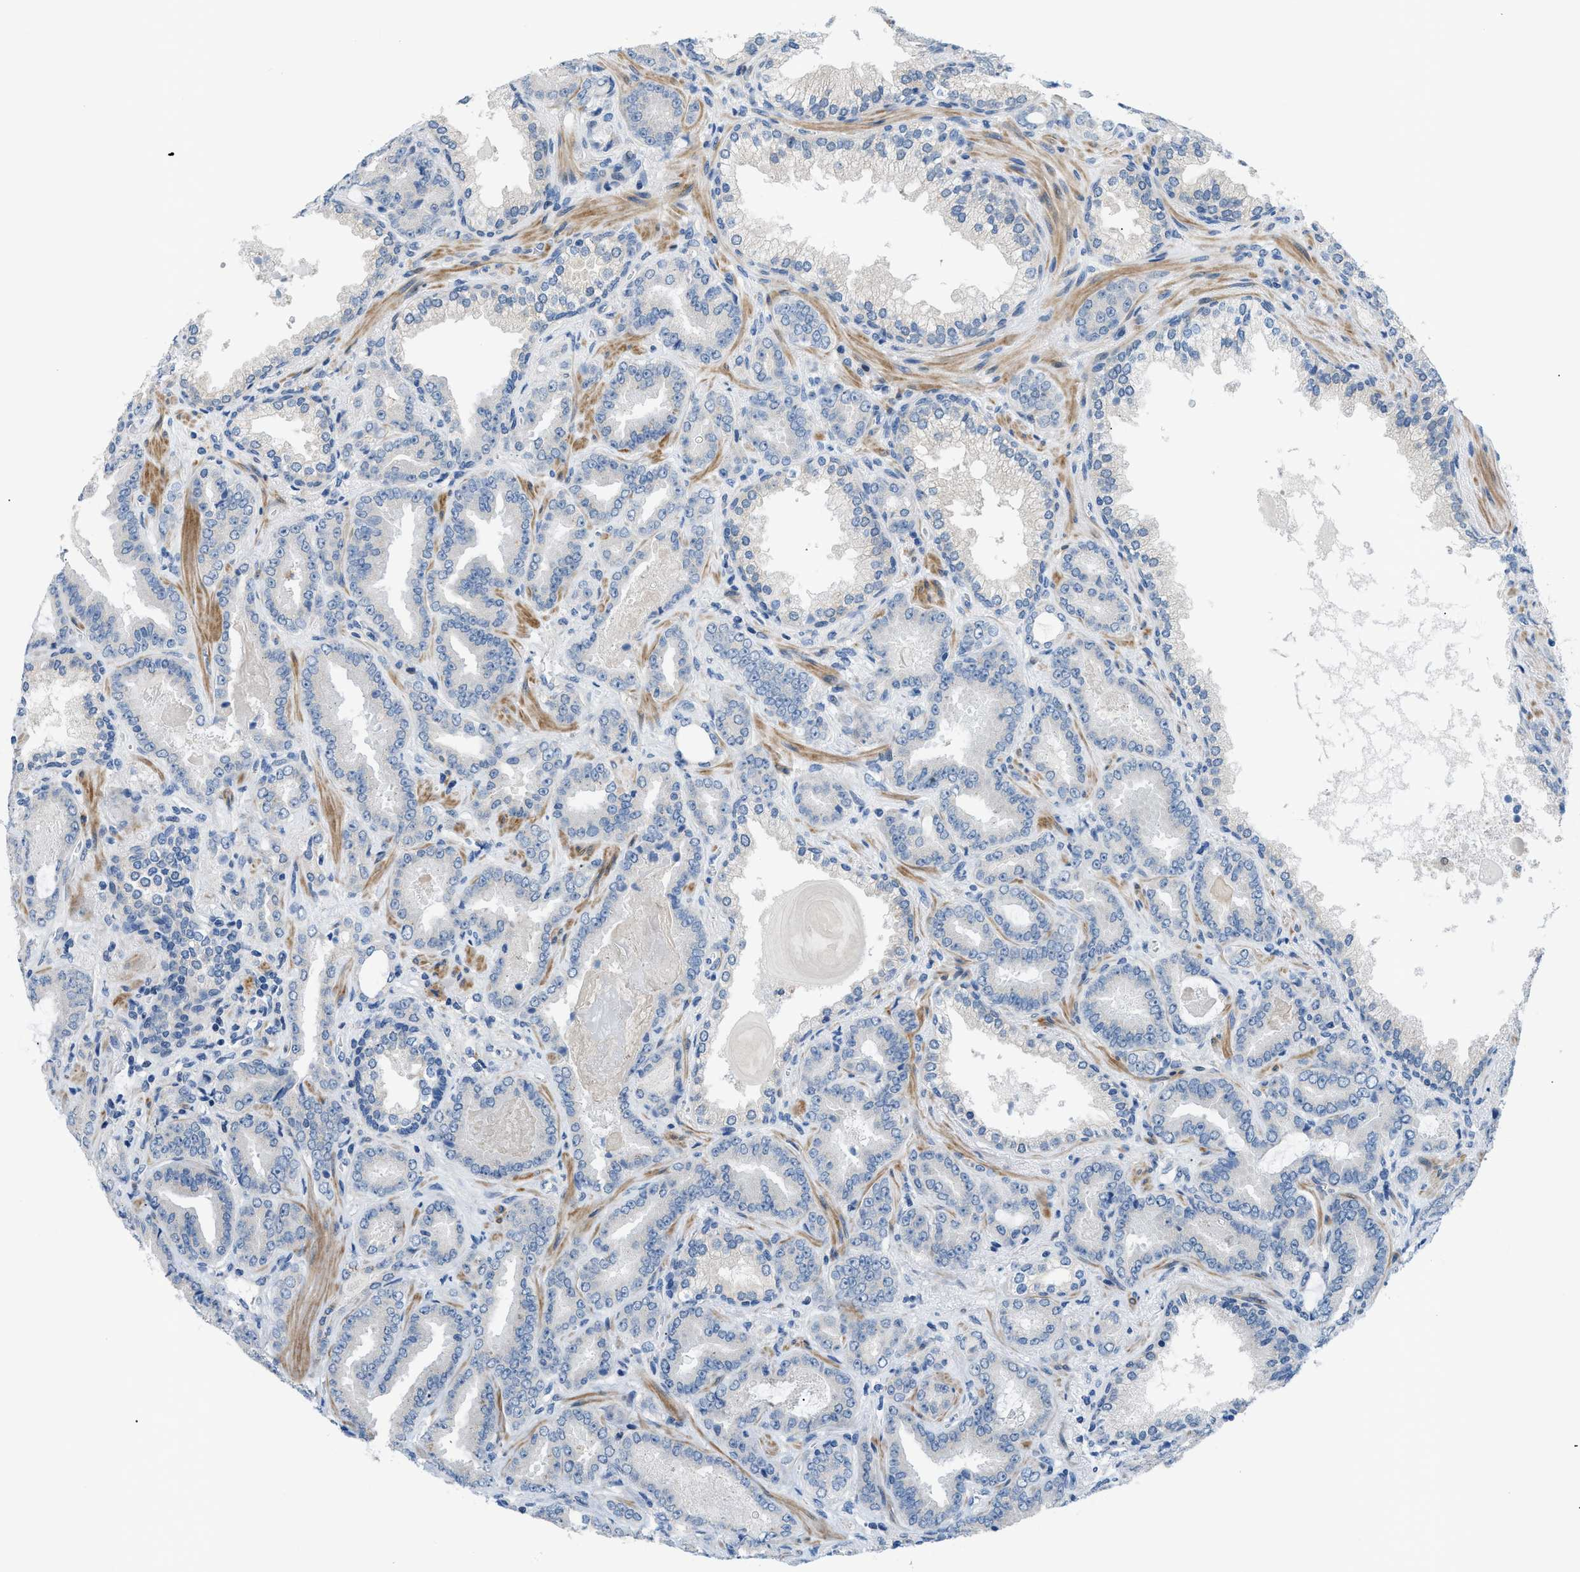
{"staining": {"intensity": "negative", "quantity": "none", "location": "none"}, "tissue": "prostate cancer", "cell_type": "Tumor cells", "image_type": "cancer", "snomed": [{"axis": "morphology", "description": "Adenocarcinoma, Low grade"}, {"axis": "topography", "description": "Prostate"}], "caption": "Immunohistochemical staining of prostate cancer (adenocarcinoma (low-grade)) reveals no significant positivity in tumor cells.", "gene": "FDCSP", "patient": {"sex": "male", "age": 60}}